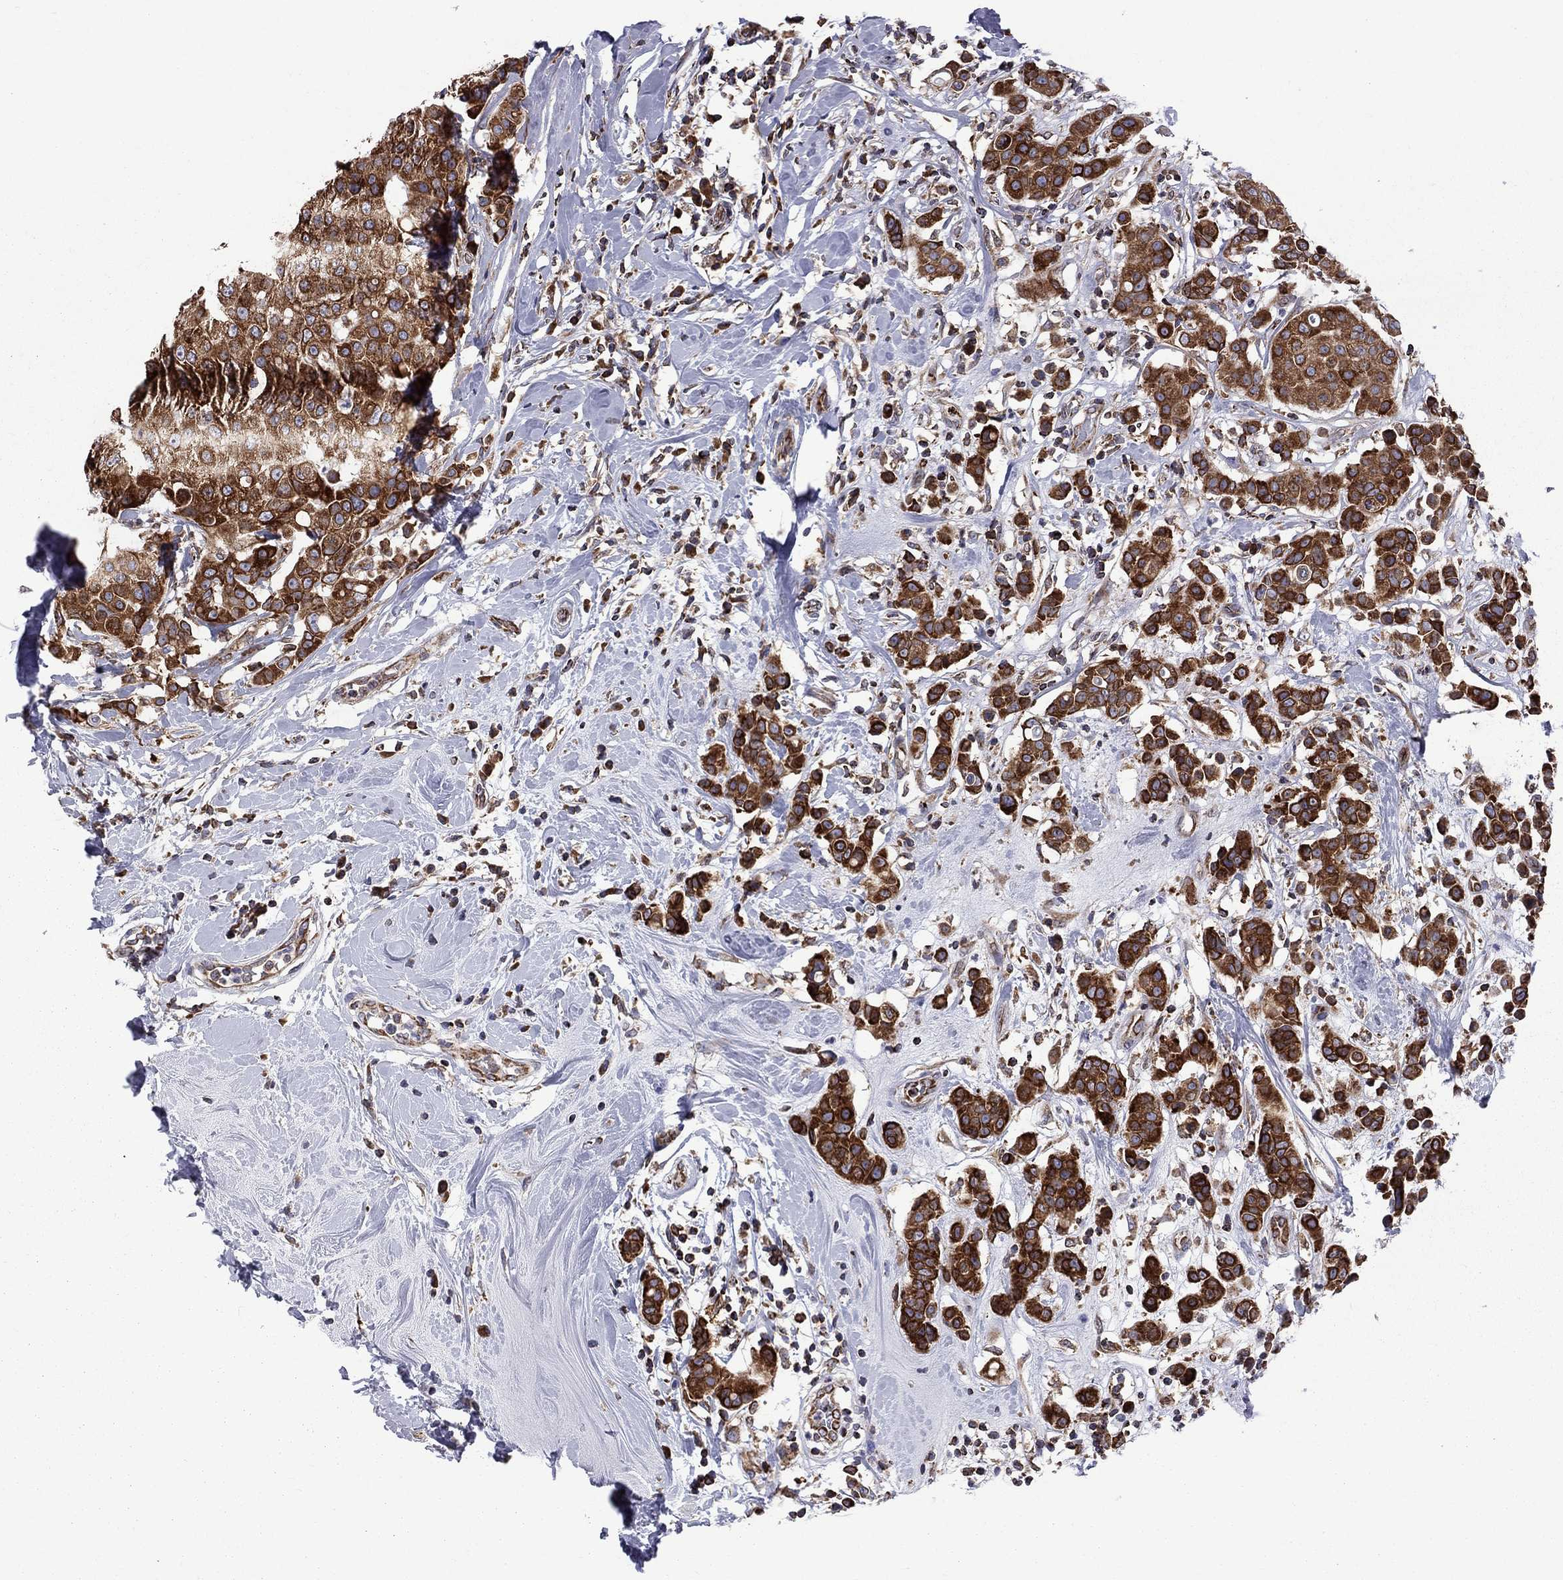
{"staining": {"intensity": "strong", "quantity": ">75%", "location": "cytoplasmic/membranous"}, "tissue": "breast cancer", "cell_type": "Tumor cells", "image_type": "cancer", "snomed": [{"axis": "morphology", "description": "Duct carcinoma"}, {"axis": "topography", "description": "Breast"}], "caption": "Immunohistochemistry (IHC) histopathology image of infiltrating ductal carcinoma (breast) stained for a protein (brown), which shows high levels of strong cytoplasmic/membranous expression in approximately >75% of tumor cells.", "gene": "CLPTM1", "patient": {"sex": "female", "age": 27}}